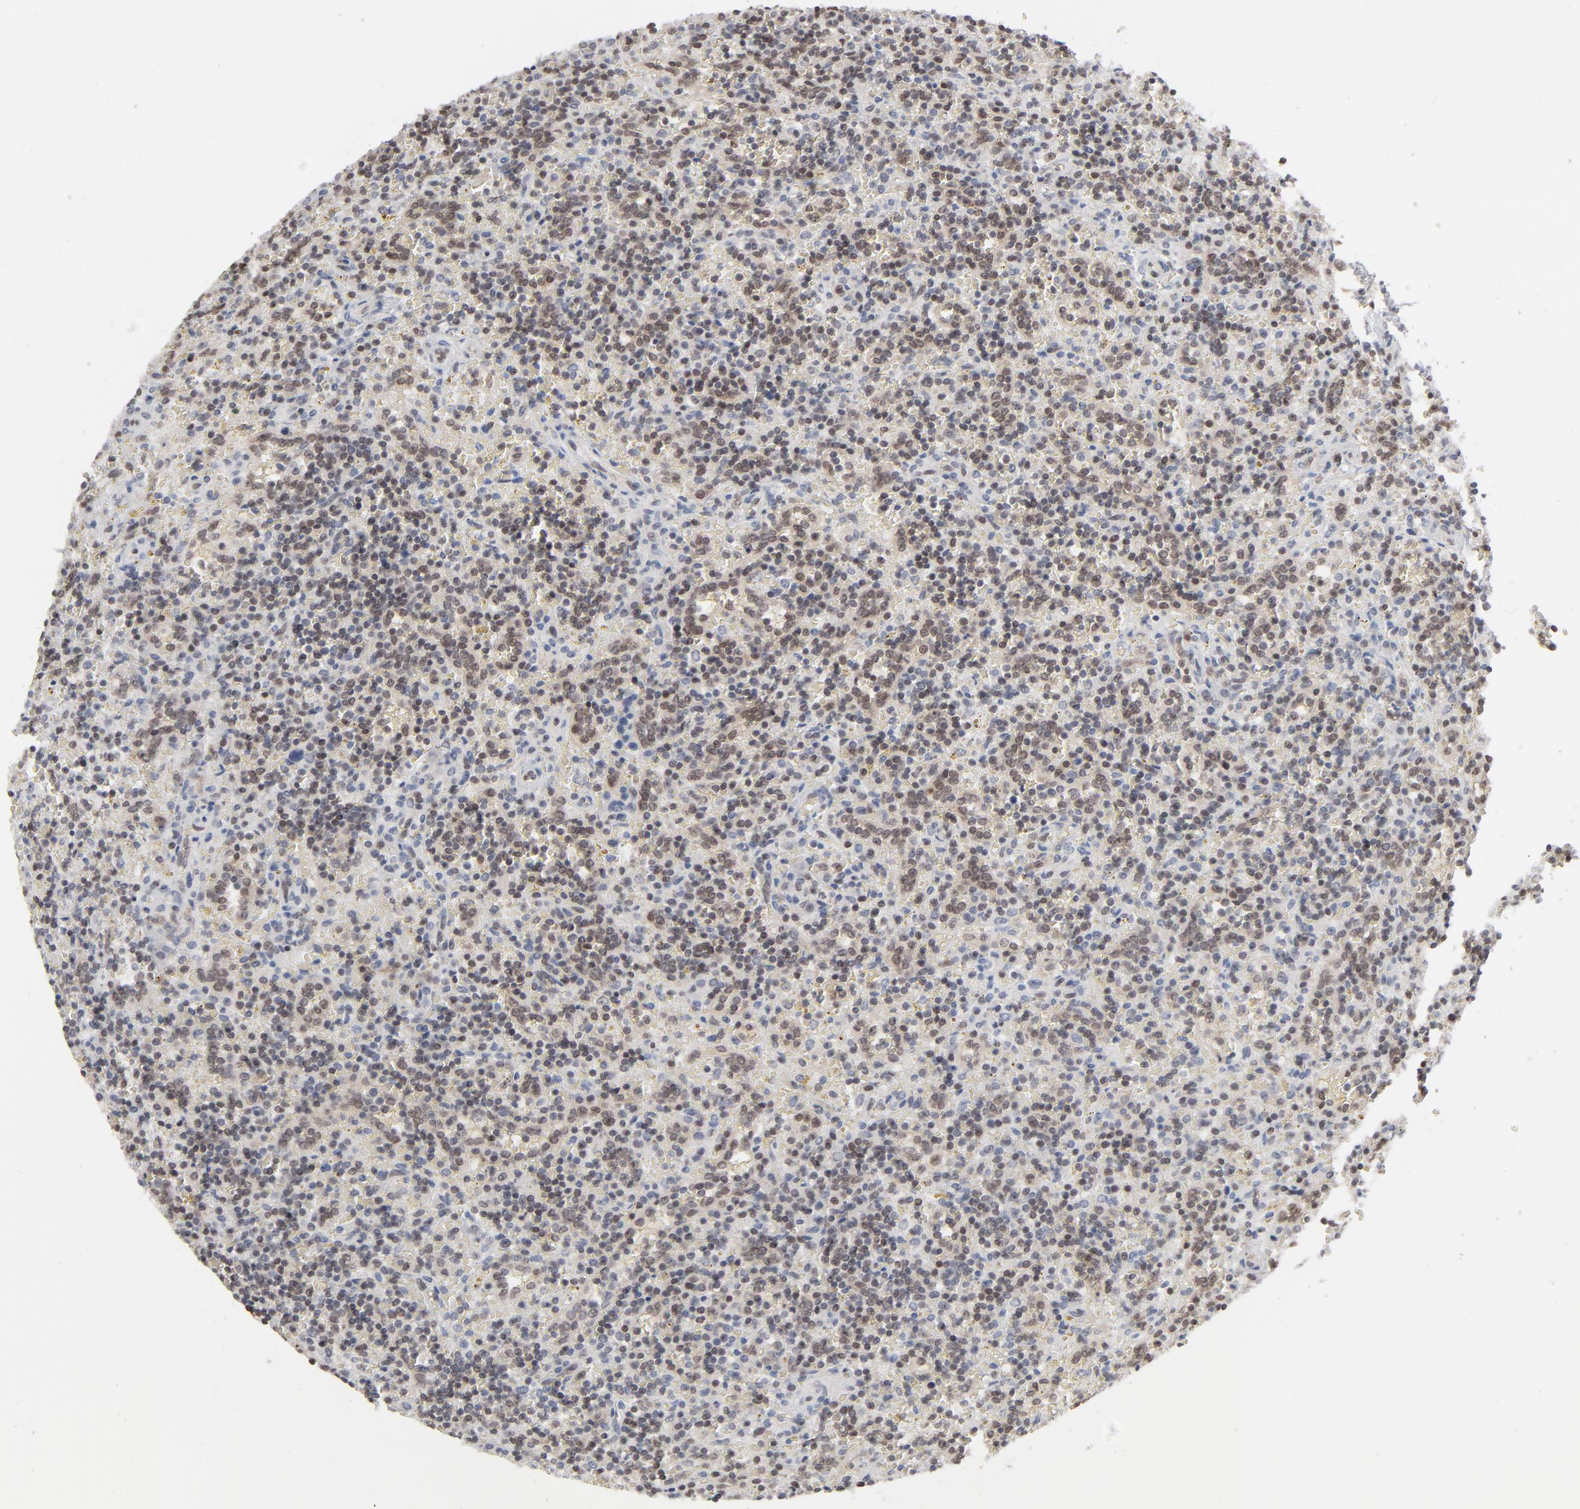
{"staining": {"intensity": "weak", "quantity": "25%-75%", "location": "nuclear"}, "tissue": "lymphoma", "cell_type": "Tumor cells", "image_type": "cancer", "snomed": [{"axis": "morphology", "description": "Malignant lymphoma, non-Hodgkin's type, Low grade"}, {"axis": "topography", "description": "Spleen"}], "caption": "The histopathology image shows immunohistochemical staining of low-grade malignant lymphoma, non-Hodgkin's type. There is weak nuclear expression is identified in approximately 25%-75% of tumor cells.", "gene": "IRF9", "patient": {"sex": "male", "age": 67}}